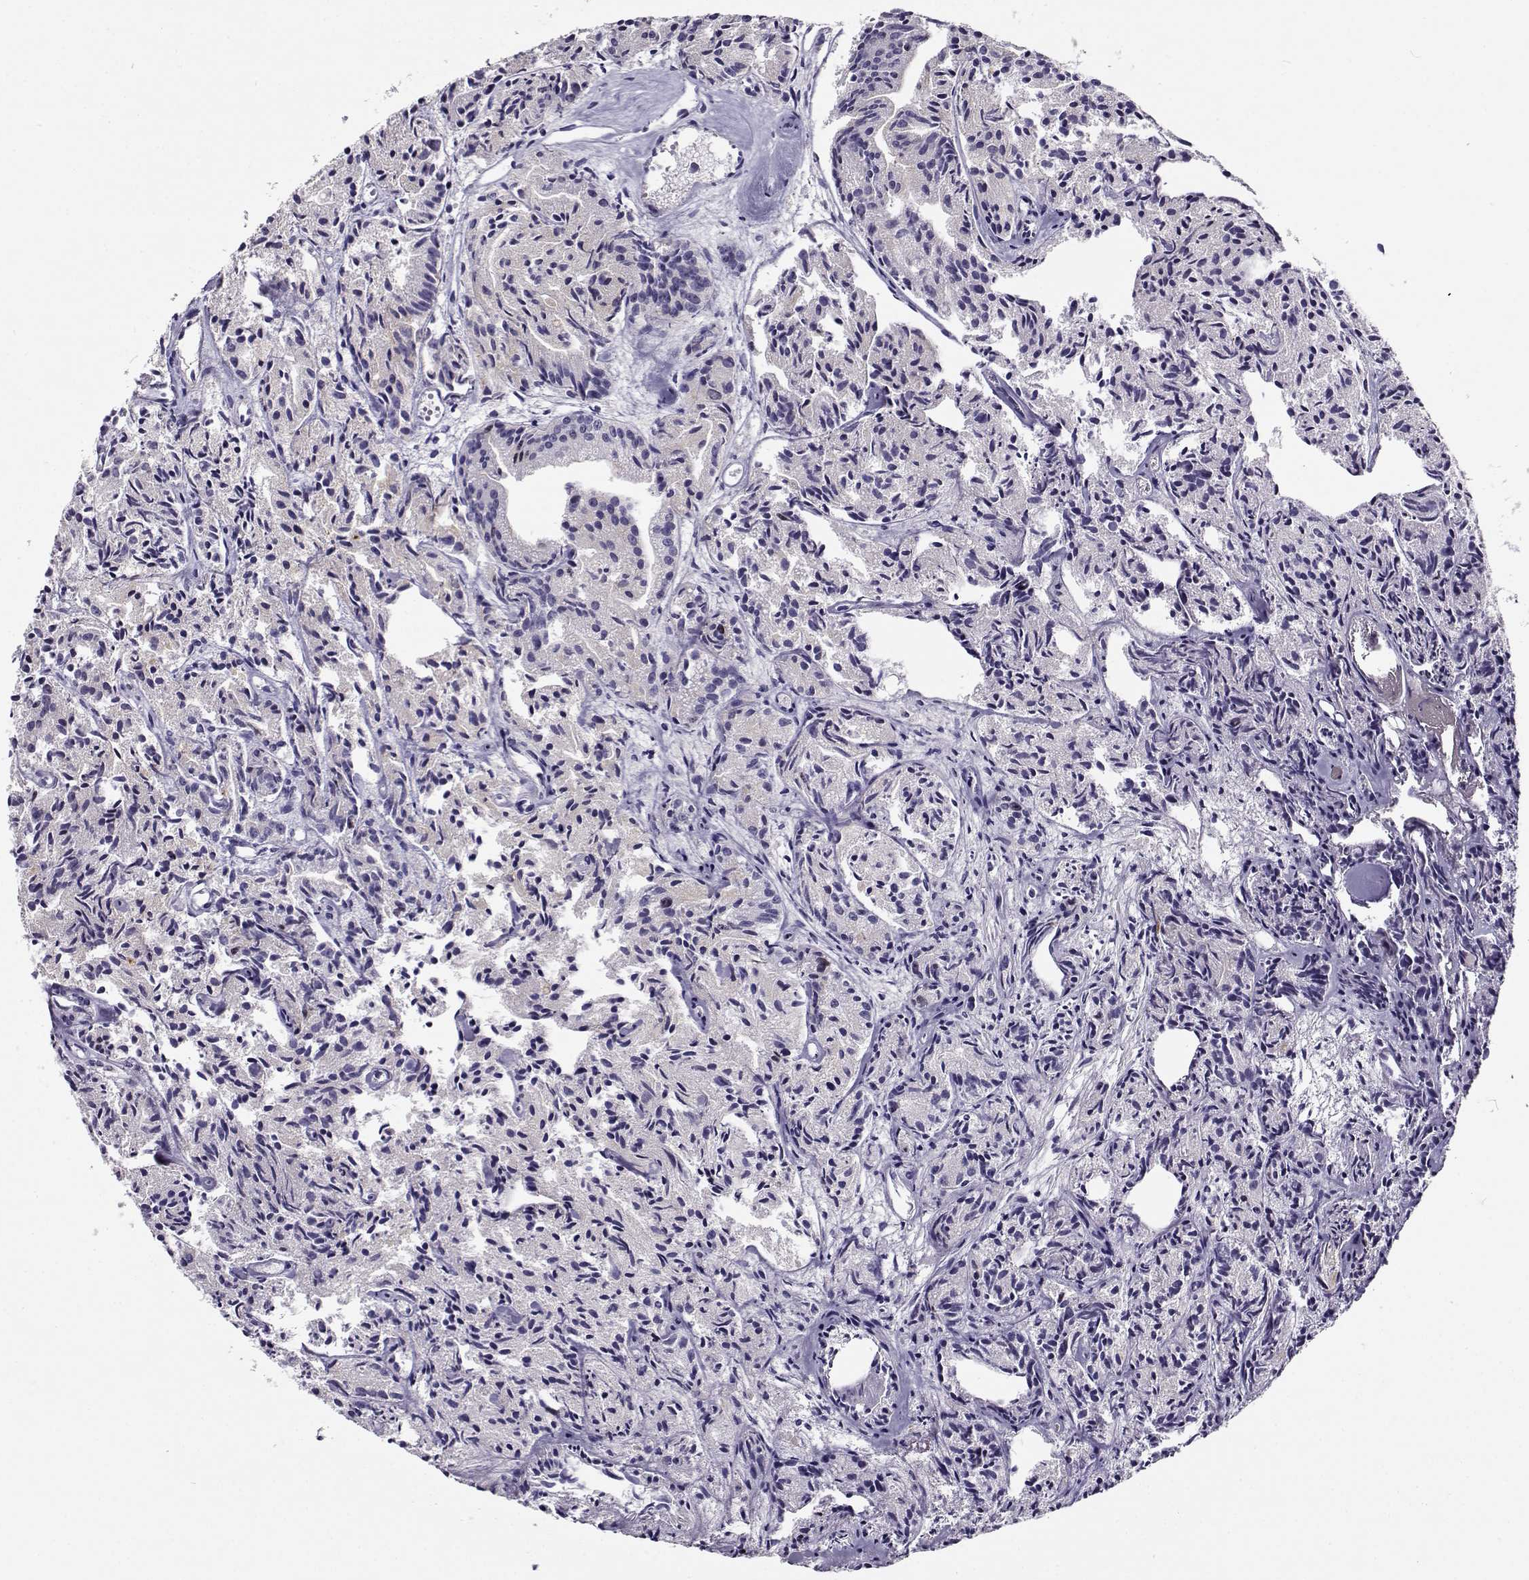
{"staining": {"intensity": "negative", "quantity": "none", "location": "none"}, "tissue": "prostate cancer", "cell_type": "Tumor cells", "image_type": "cancer", "snomed": [{"axis": "morphology", "description": "Adenocarcinoma, Medium grade"}, {"axis": "topography", "description": "Prostate"}], "caption": "The immunohistochemistry (IHC) image has no significant staining in tumor cells of prostate cancer tissue.", "gene": "NPW", "patient": {"sex": "male", "age": 74}}